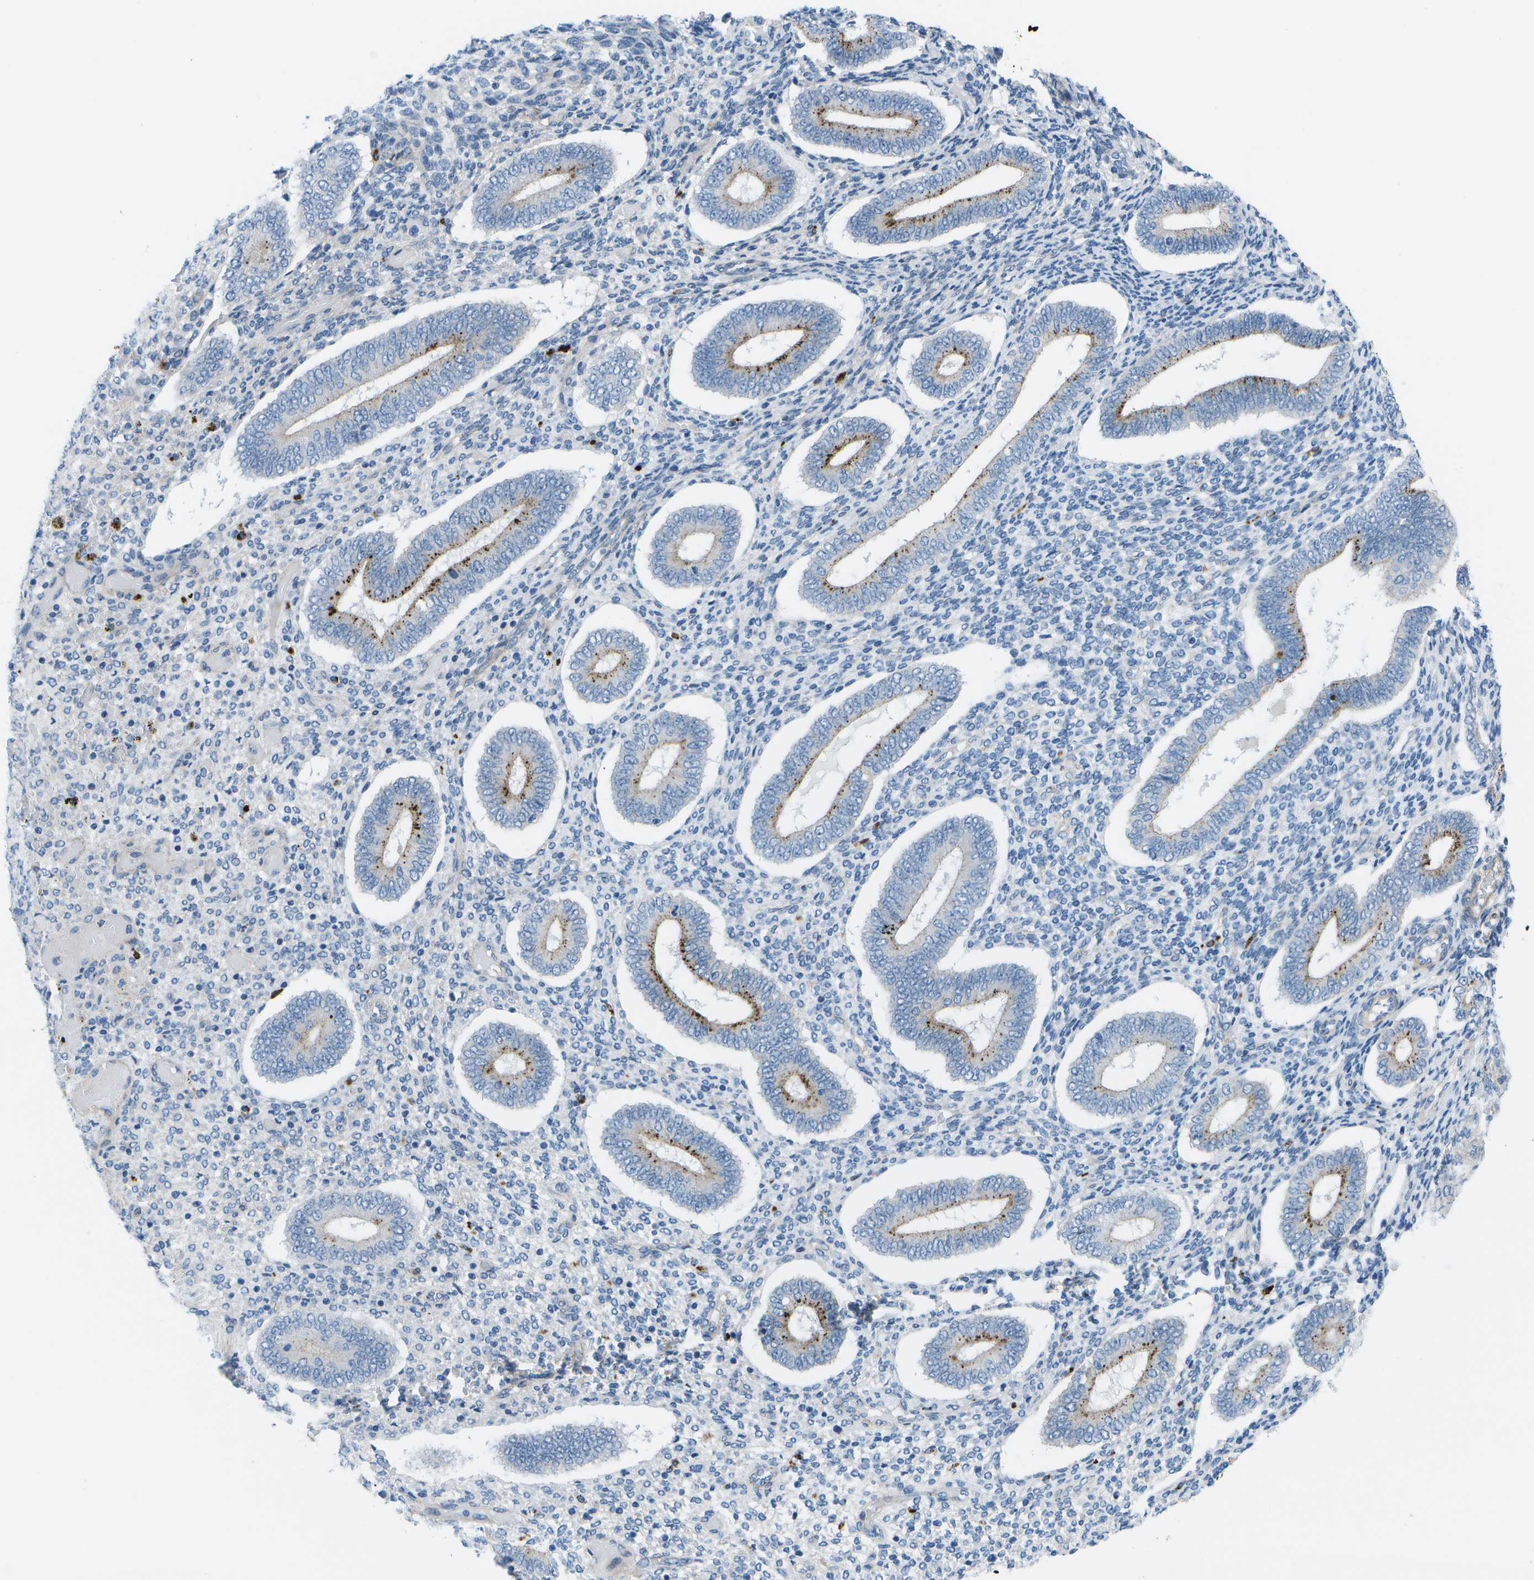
{"staining": {"intensity": "negative", "quantity": "none", "location": "none"}, "tissue": "endometrium", "cell_type": "Cells in endometrial stroma", "image_type": "normal", "snomed": [{"axis": "morphology", "description": "Normal tissue, NOS"}, {"axis": "topography", "description": "Endometrium"}], "caption": "High power microscopy image of an IHC micrograph of unremarkable endometrium, revealing no significant positivity in cells in endometrial stroma. Brightfield microscopy of IHC stained with DAB (3,3'-diaminobenzidine) (brown) and hematoxylin (blue), captured at high magnification.", "gene": "SORBS3", "patient": {"sex": "female", "age": 42}}